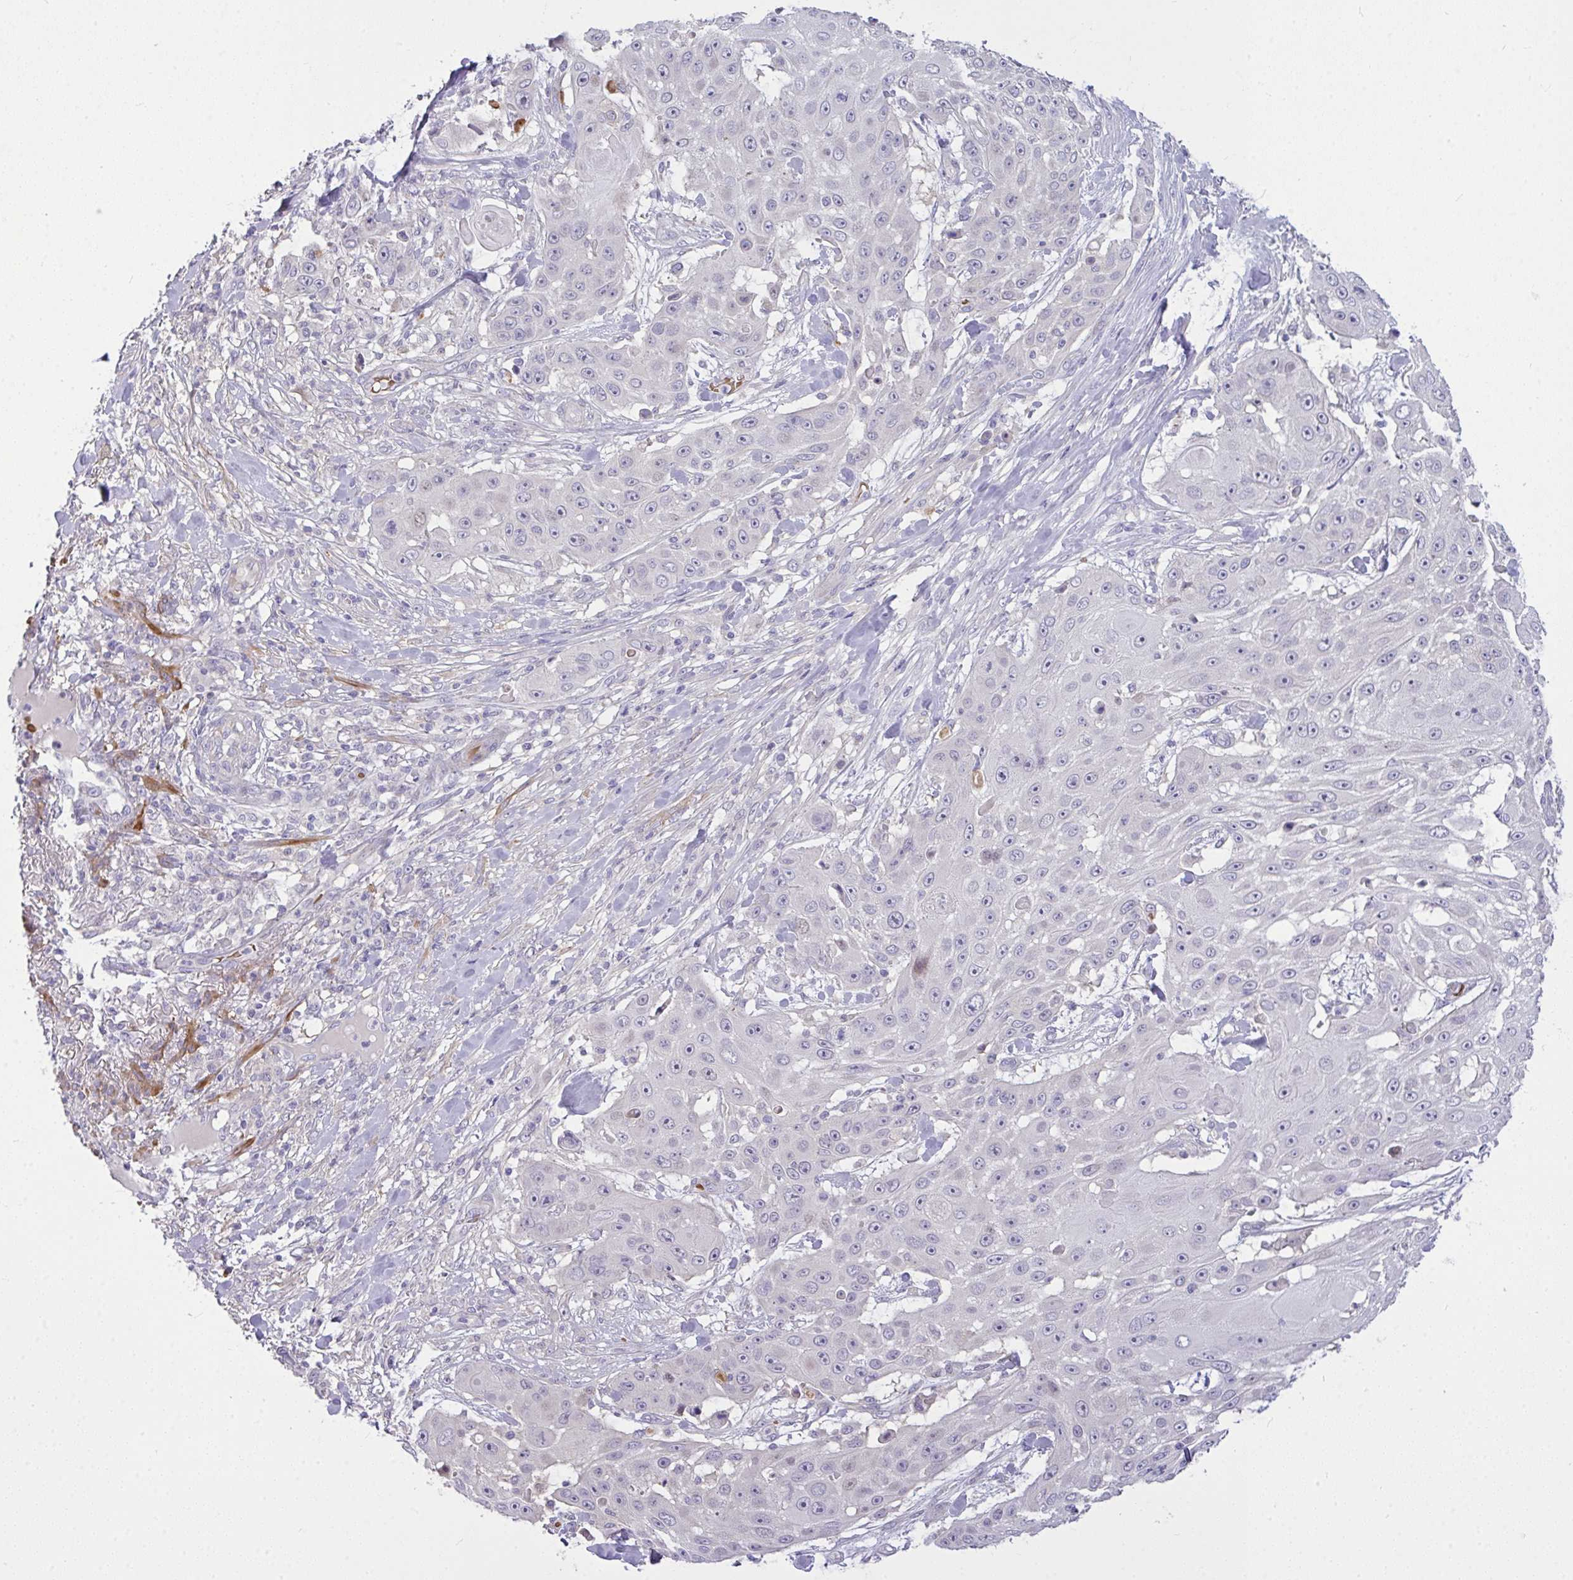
{"staining": {"intensity": "negative", "quantity": "none", "location": "none"}, "tissue": "skin cancer", "cell_type": "Tumor cells", "image_type": "cancer", "snomed": [{"axis": "morphology", "description": "Squamous cell carcinoma, NOS"}, {"axis": "topography", "description": "Skin"}], "caption": "Tumor cells show no significant protein positivity in skin cancer. The staining is performed using DAB (3,3'-diaminobenzidine) brown chromogen with nuclei counter-stained in using hematoxylin.", "gene": "MOCS1", "patient": {"sex": "female", "age": 86}}